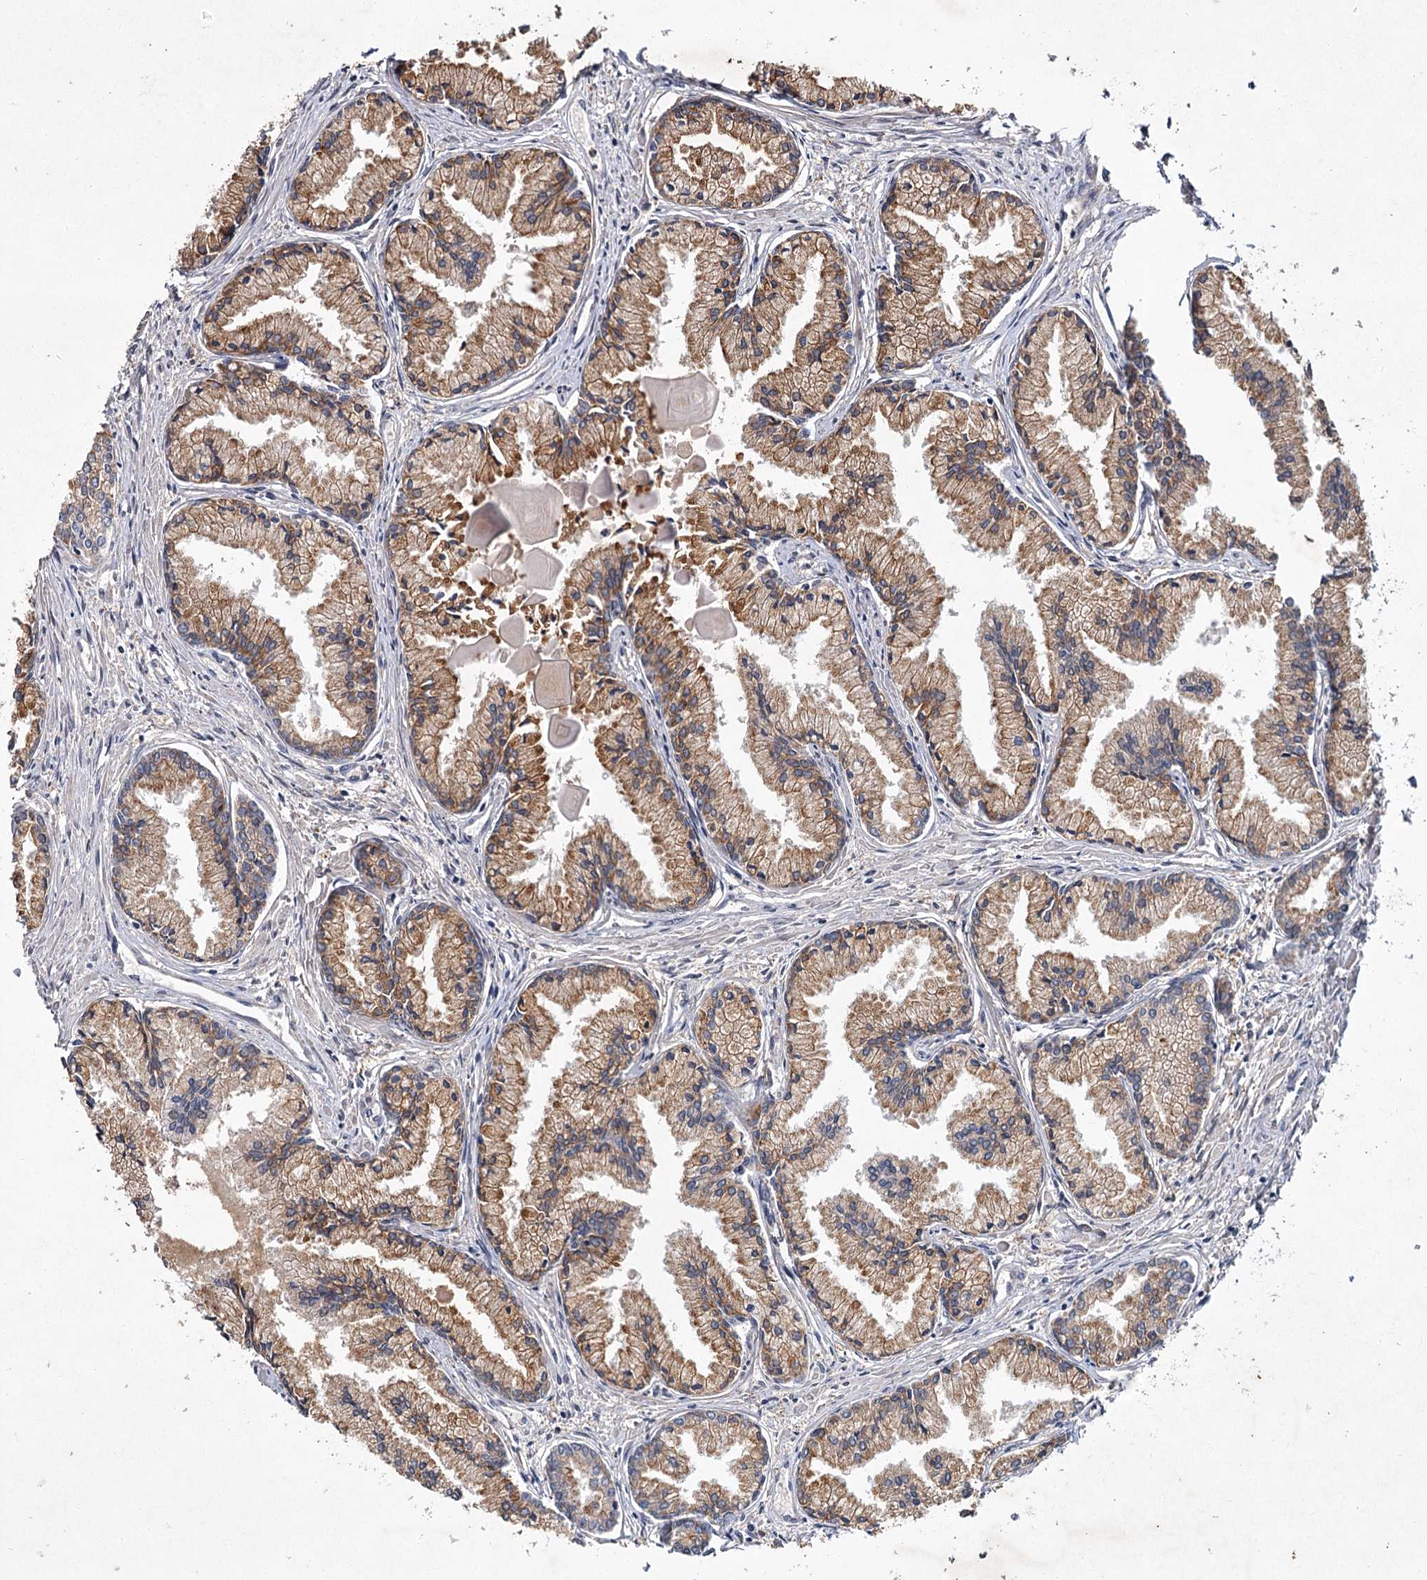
{"staining": {"intensity": "moderate", "quantity": ">75%", "location": "cytoplasmic/membranous"}, "tissue": "prostate cancer", "cell_type": "Tumor cells", "image_type": "cancer", "snomed": [{"axis": "morphology", "description": "Adenocarcinoma, High grade"}, {"axis": "topography", "description": "Prostate"}], "caption": "Tumor cells display medium levels of moderate cytoplasmic/membranous expression in about >75% of cells in prostate high-grade adenocarcinoma.", "gene": "MFN1", "patient": {"sex": "male", "age": 68}}